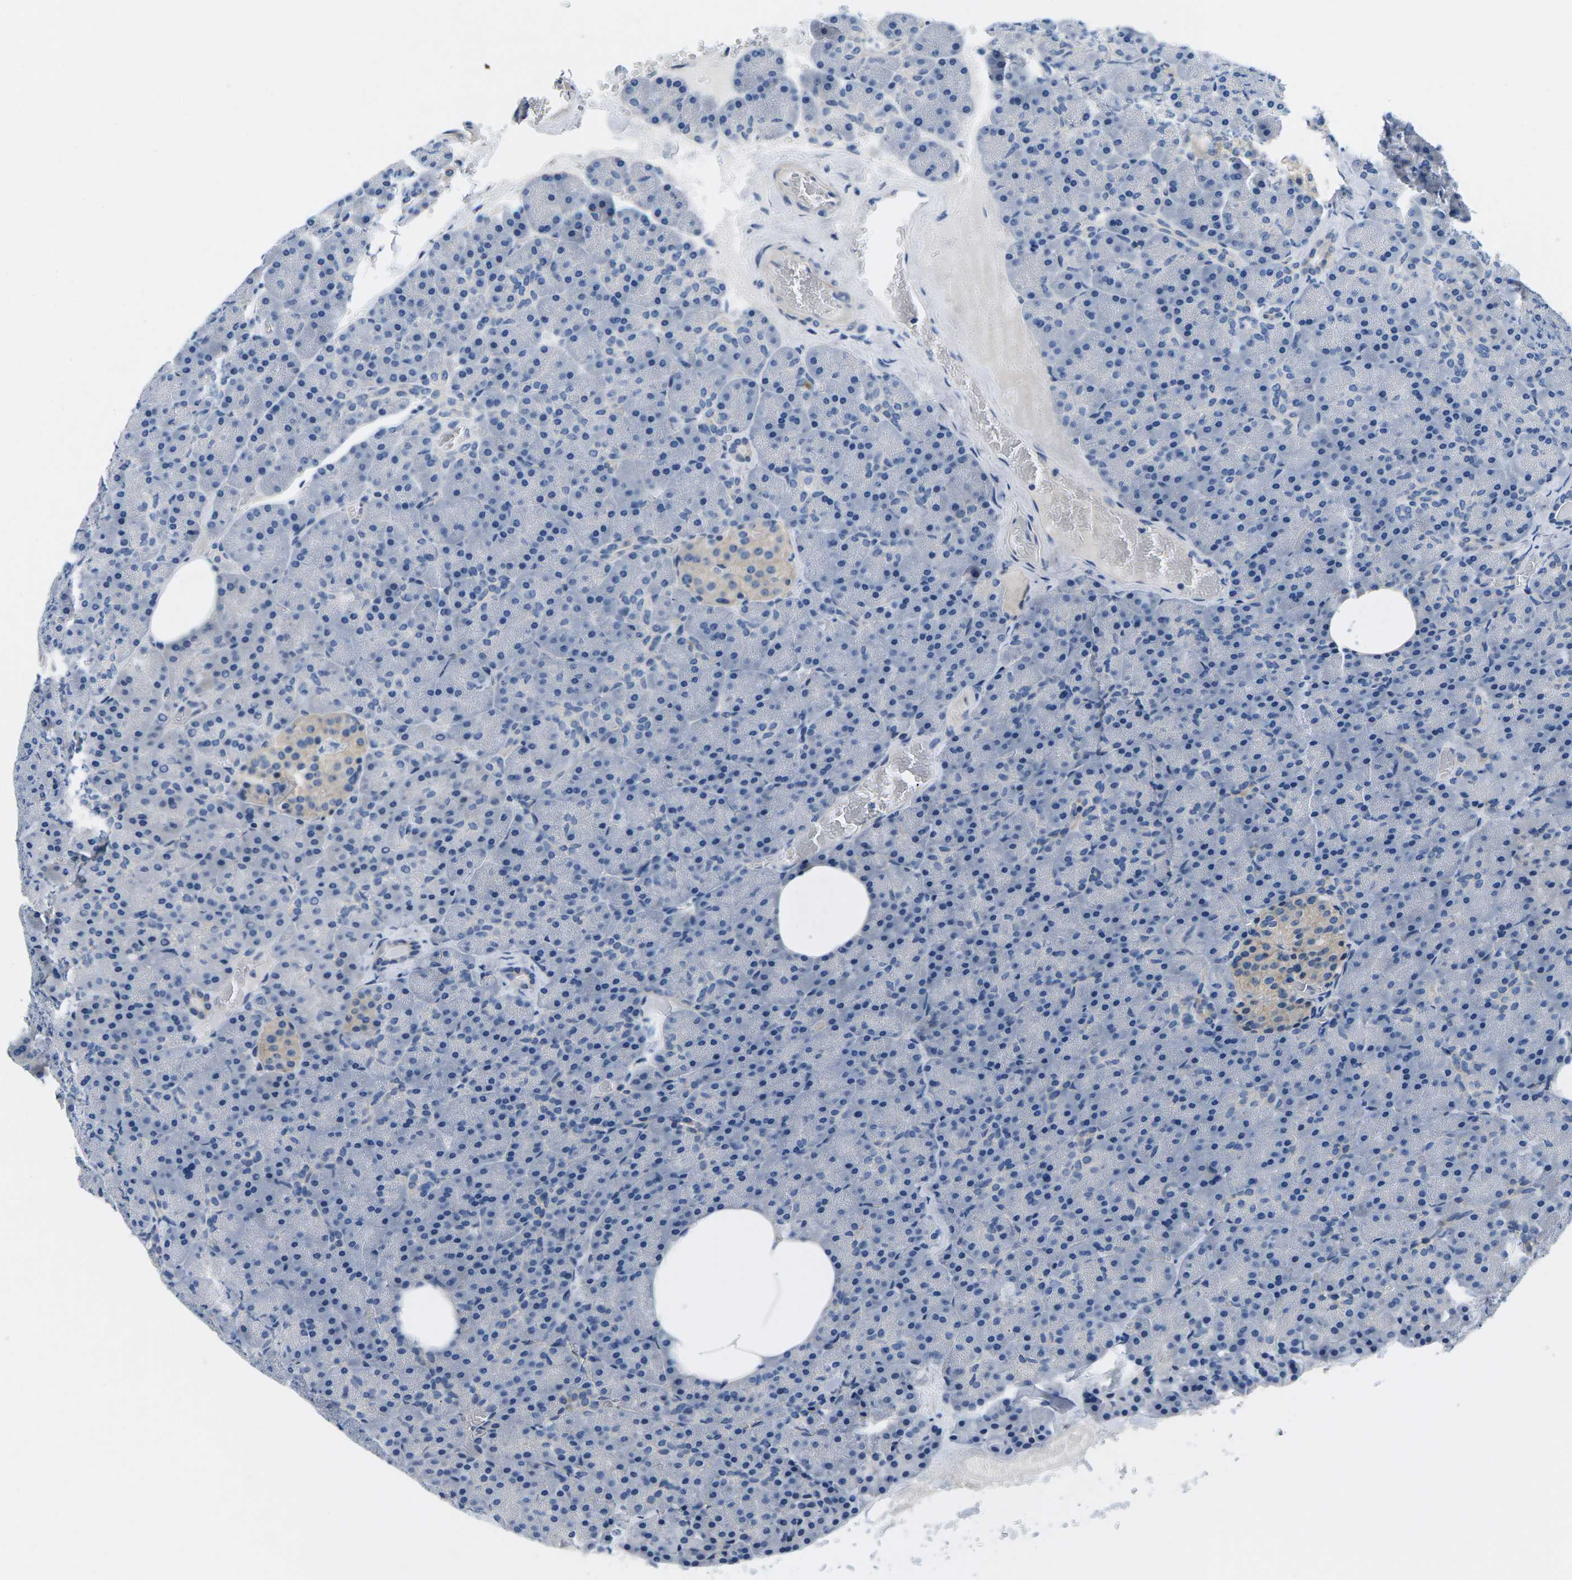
{"staining": {"intensity": "negative", "quantity": "none", "location": "none"}, "tissue": "pancreas", "cell_type": "Exocrine glandular cells", "image_type": "normal", "snomed": [{"axis": "morphology", "description": "Normal tissue, NOS"}, {"axis": "topography", "description": "Pancreas"}], "caption": "This is a photomicrograph of immunohistochemistry (IHC) staining of benign pancreas, which shows no staining in exocrine glandular cells. (Stains: DAB (3,3'-diaminobenzidine) immunohistochemistry with hematoxylin counter stain, Microscopy: brightfield microscopy at high magnification).", "gene": "TSPAN2", "patient": {"sex": "female", "age": 35}}